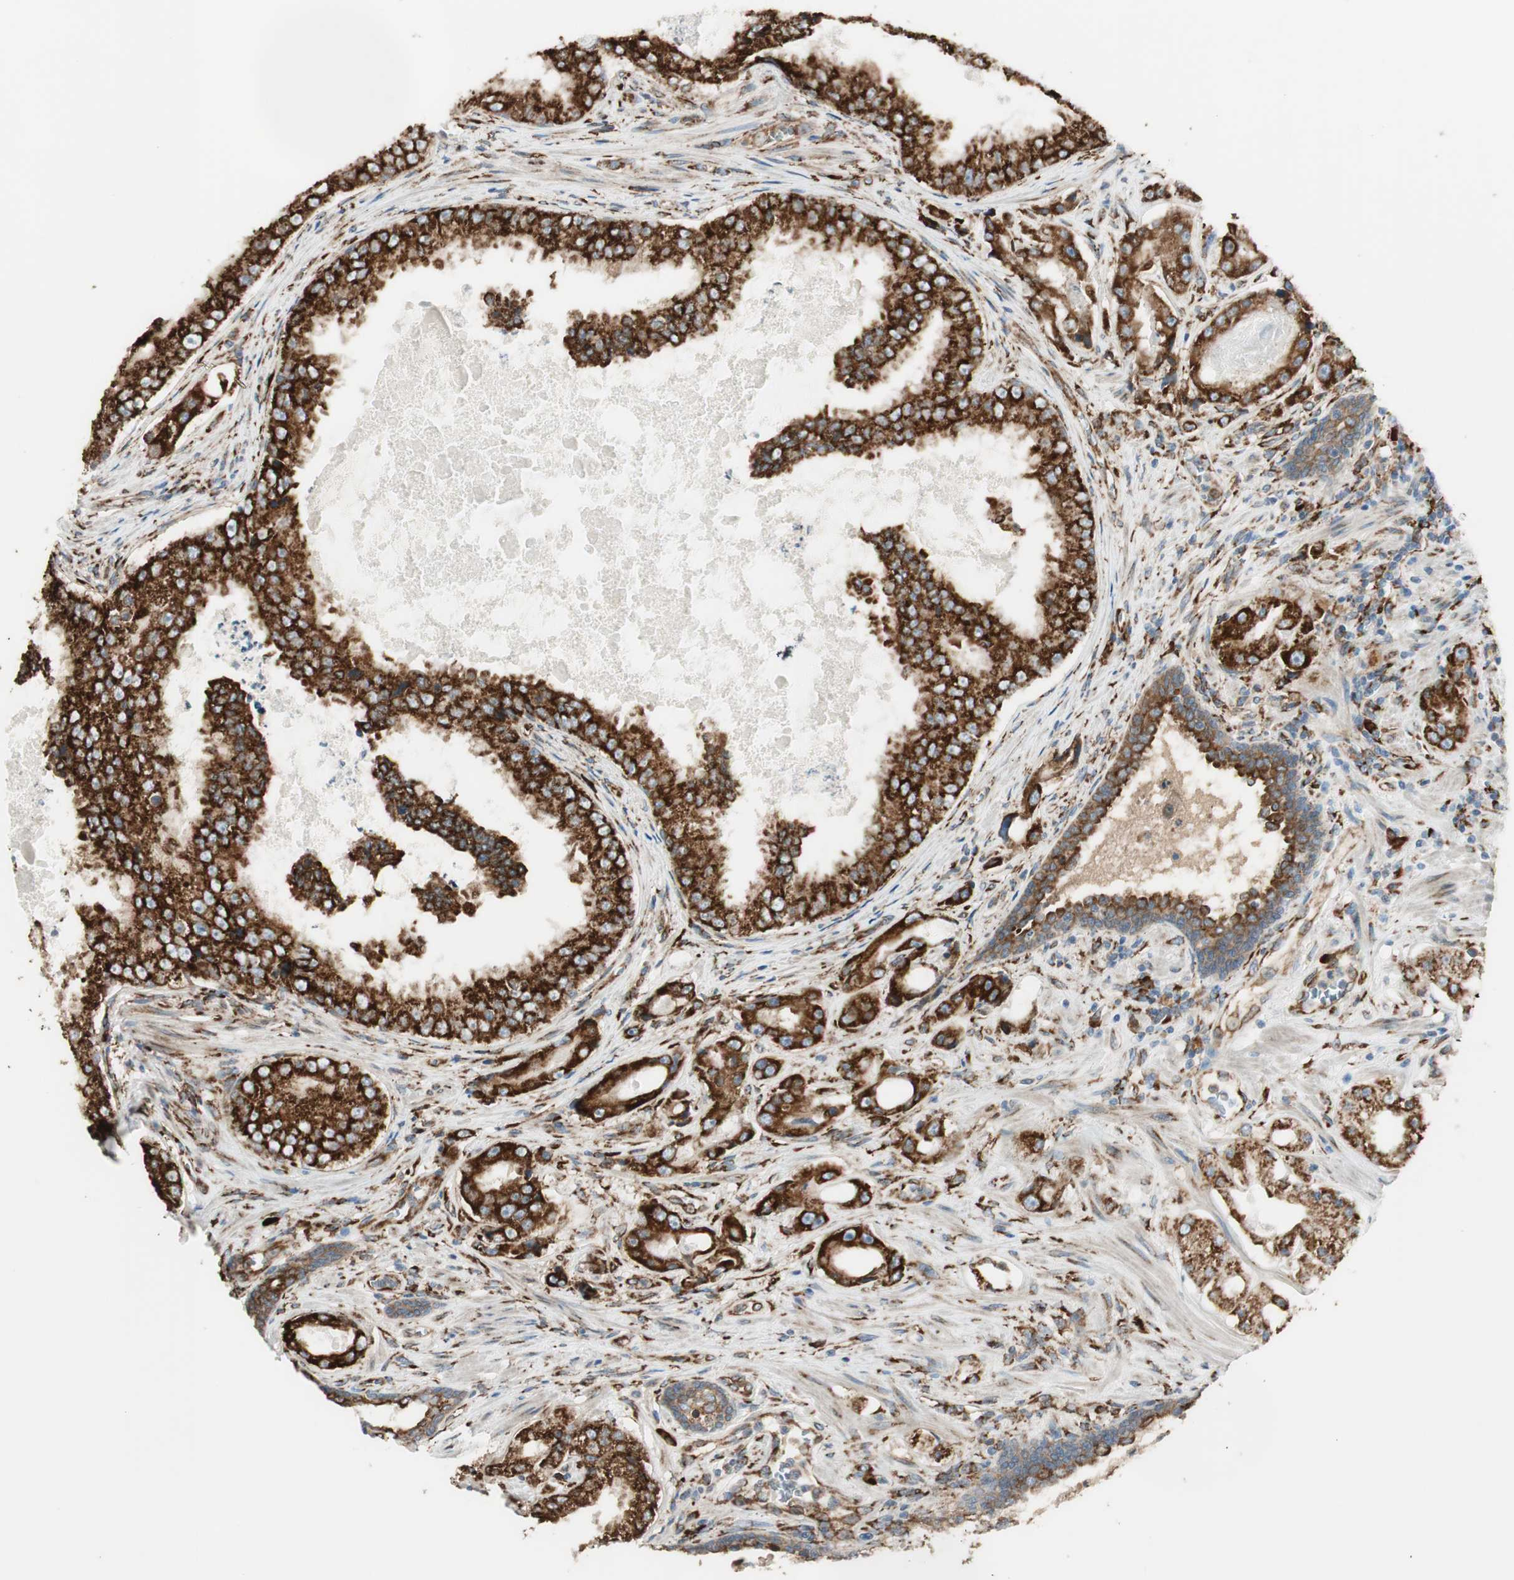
{"staining": {"intensity": "strong", "quantity": ">75%", "location": "cytoplasmic/membranous"}, "tissue": "prostate cancer", "cell_type": "Tumor cells", "image_type": "cancer", "snomed": [{"axis": "morphology", "description": "Adenocarcinoma, High grade"}, {"axis": "topography", "description": "Prostate"}], "caption": "Brown immunohistochemical staining in human prostate adenocarcinoma (high-grade) reveals strong cytoplasmic/membranous positivity in about >75% of tumor cells.", "gene": "RRBP1", "patient": {"sex": "male", "age": 73}}